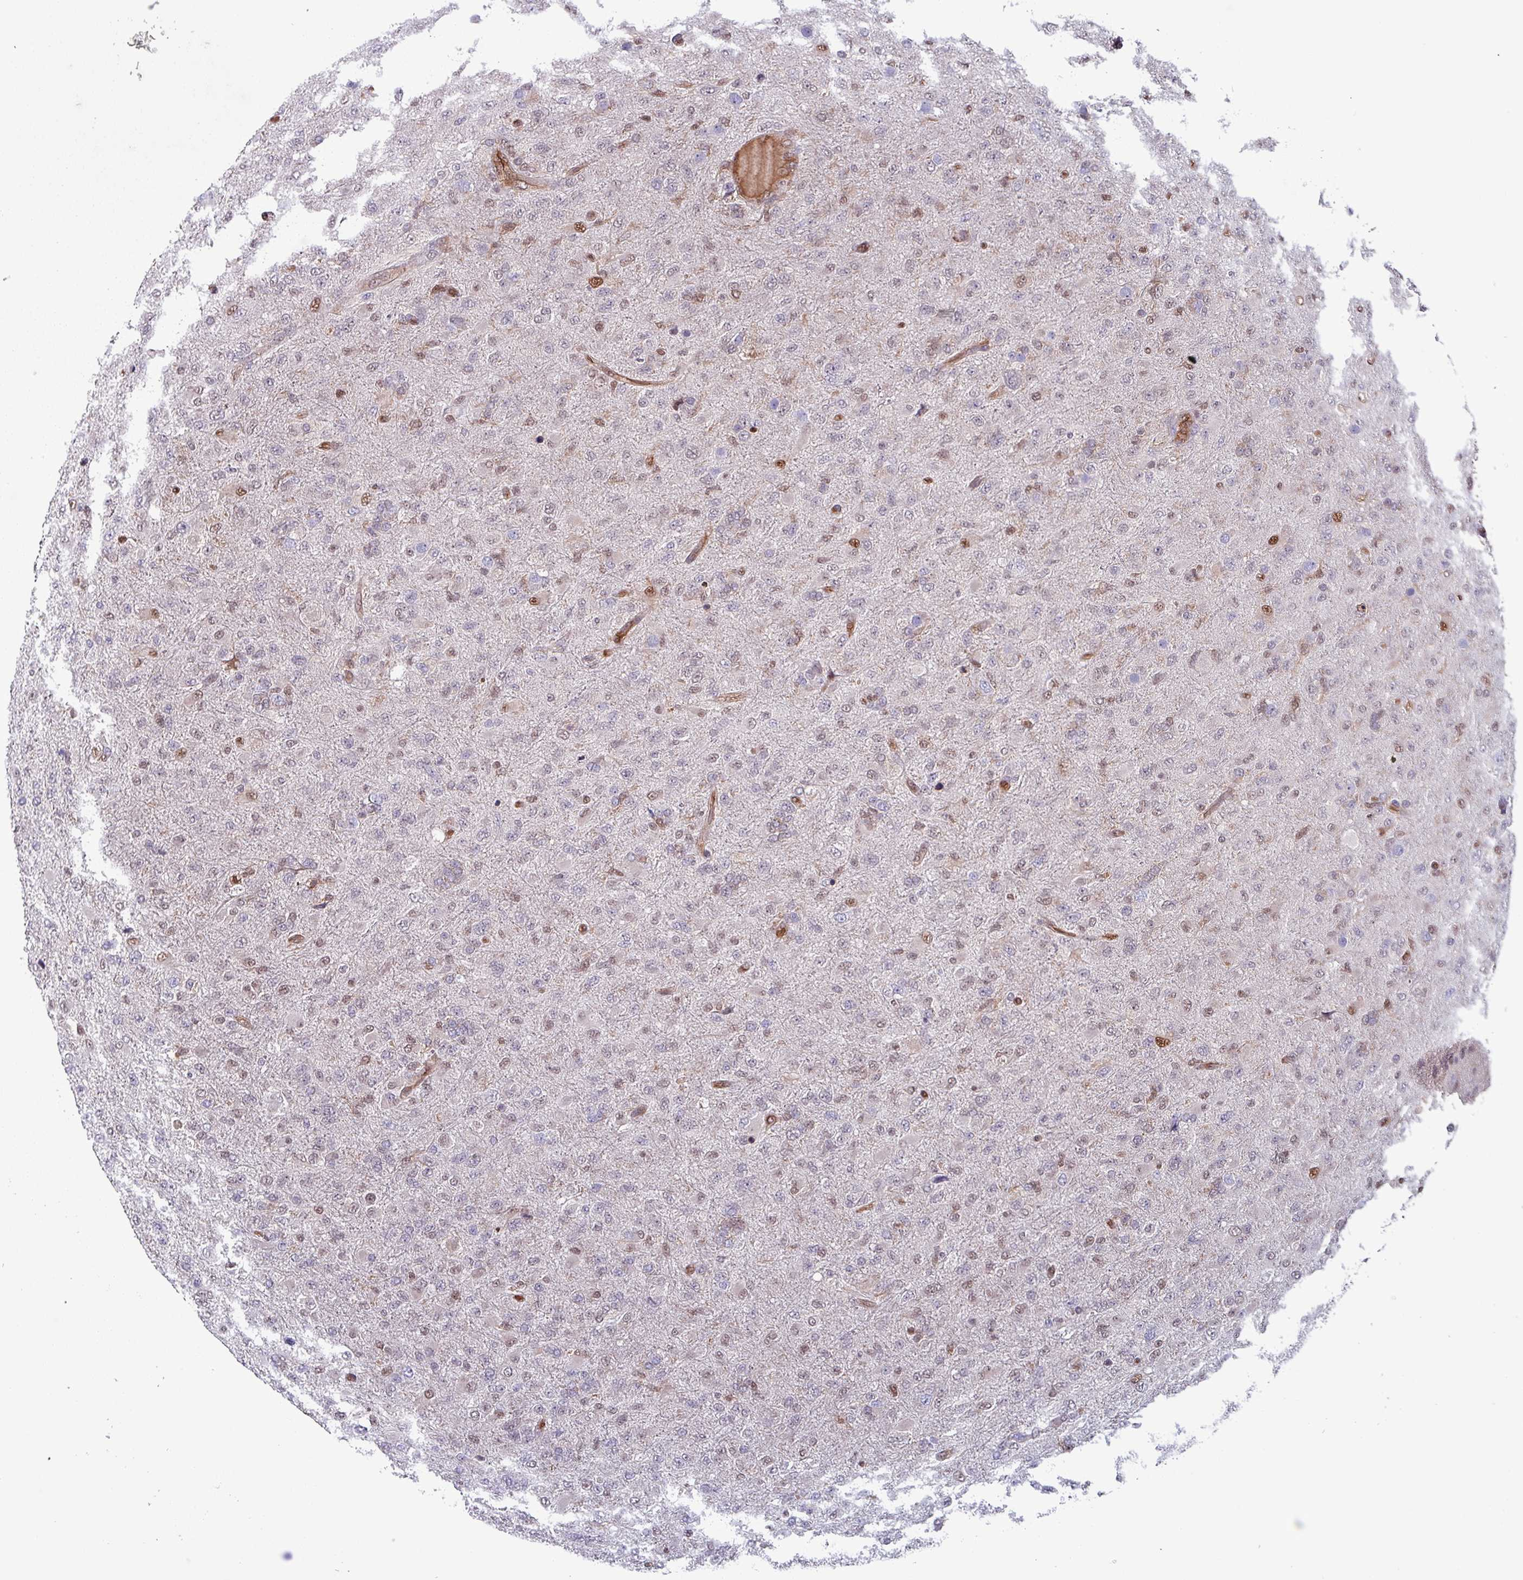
{"staining": {"intensity": "weak", "quantity": "<25%", "location": "nuclear"}, "tissue": "glioma", "cell_type": "Tumor cells", "image_type": "cancer", "snomed": [{"axis": "morphology", "description": "Glioma, malignant, Low grade"}, {"axis": "topography", "description": "Brain"}], "caption": "Immunohistochemical staining of malignant low-grade glioma exhibits no significant positivity in tumor cells. (DAB IHC with hematoxylin counter stain).", "gene": "PSMB8", "patient": {"sex": "male", "age": 65}}